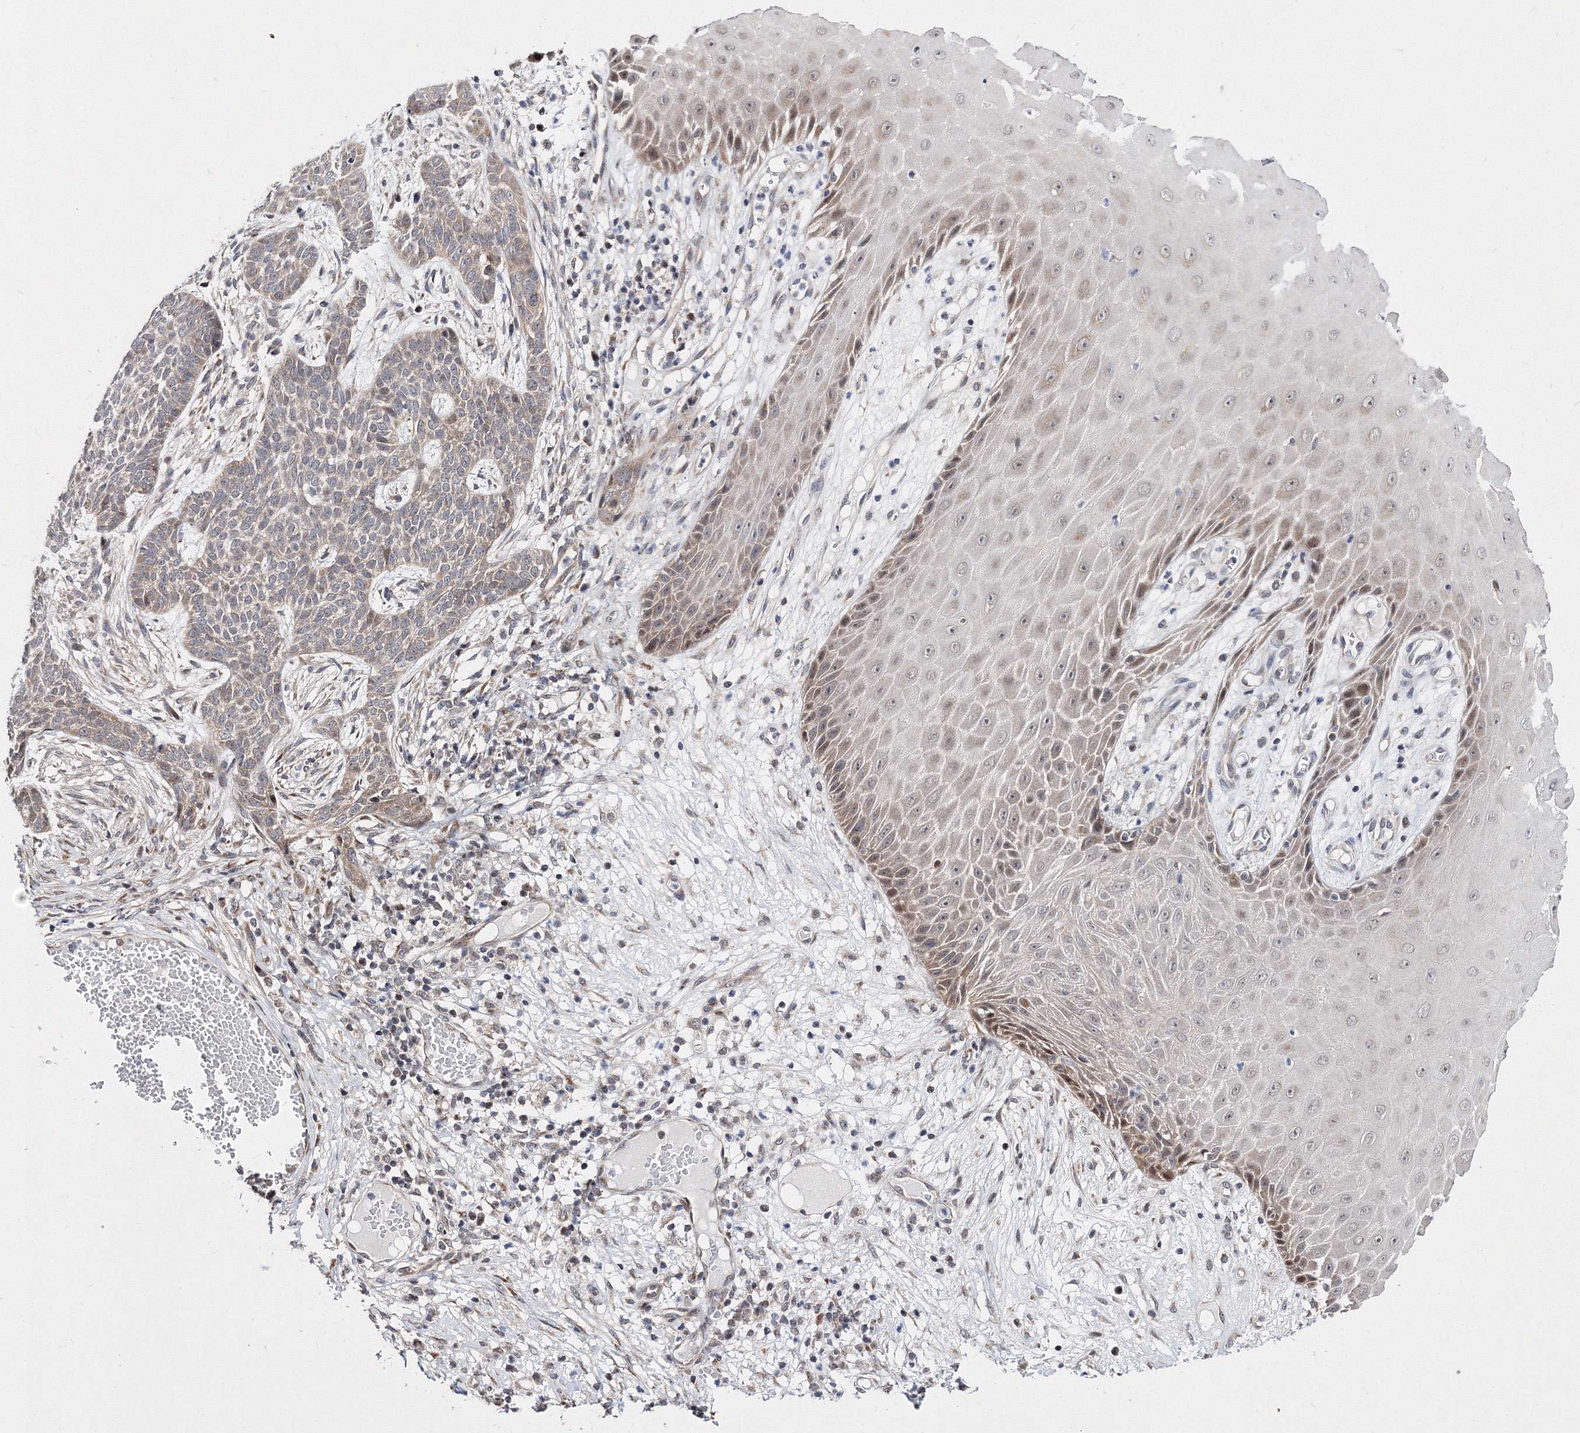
{"staining": {"intensity": "weak", "quantity": ">75%", "location": "cytoplasmic/membranous"}, "tissue": "skin cancer", "cell_type": "Tumor cells", "image_type": "cancer", "snomed": [{"axis": "morphology", "description": "Normal tissue, NOS"}, {"axis": "morphology", "description": "Basal cell carcinoma"}, {"axis": "topography", "description": "Skin"}], "caption": "A high-resolution photomicrograph shows immunohistochemistry staining of skin basal cell carcinoma, which exhibits weak cytoplasmic/membranous staining in about >75% of tumor cells.", "gene": "GPN1", "patient": {"sex": "male", "age": 64}}